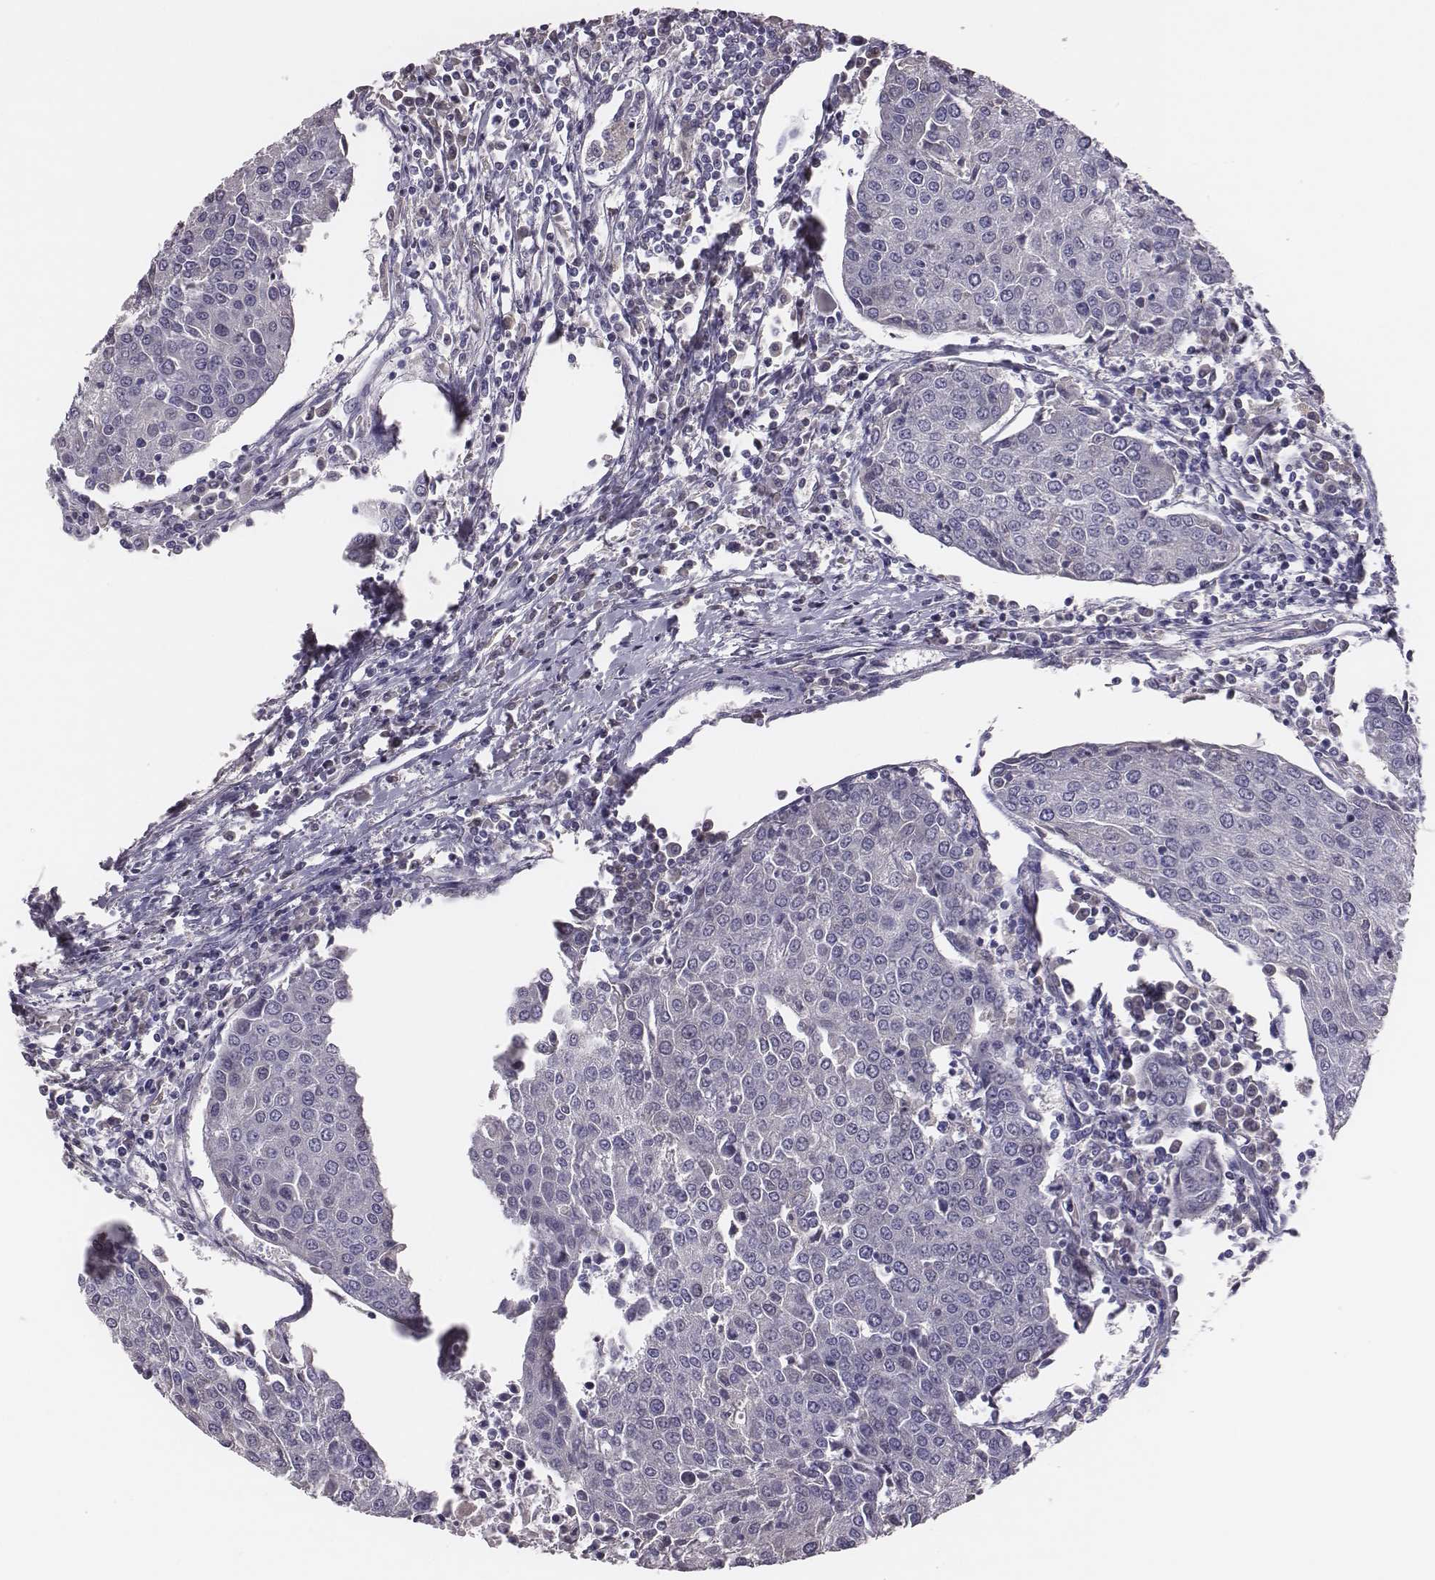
{"staining": {"intensity": "negative", "quantity": "none", "location": "none"}, "tissue": "urothelial cancer", "cell_type": "Tumor cells", "image_type": "cancer", "snomed": [{"axis": "morphology", "description": "Urothelial carcinoma, High grade"}, {"axis": "topography", "description": "Urinary bladder"}], "caption": "Urothelial cancer stained for a protein using IHC demonstrates no expression tumor cells.", "gene": "EN1", "patient": {"sex": "female", "age": 85}}